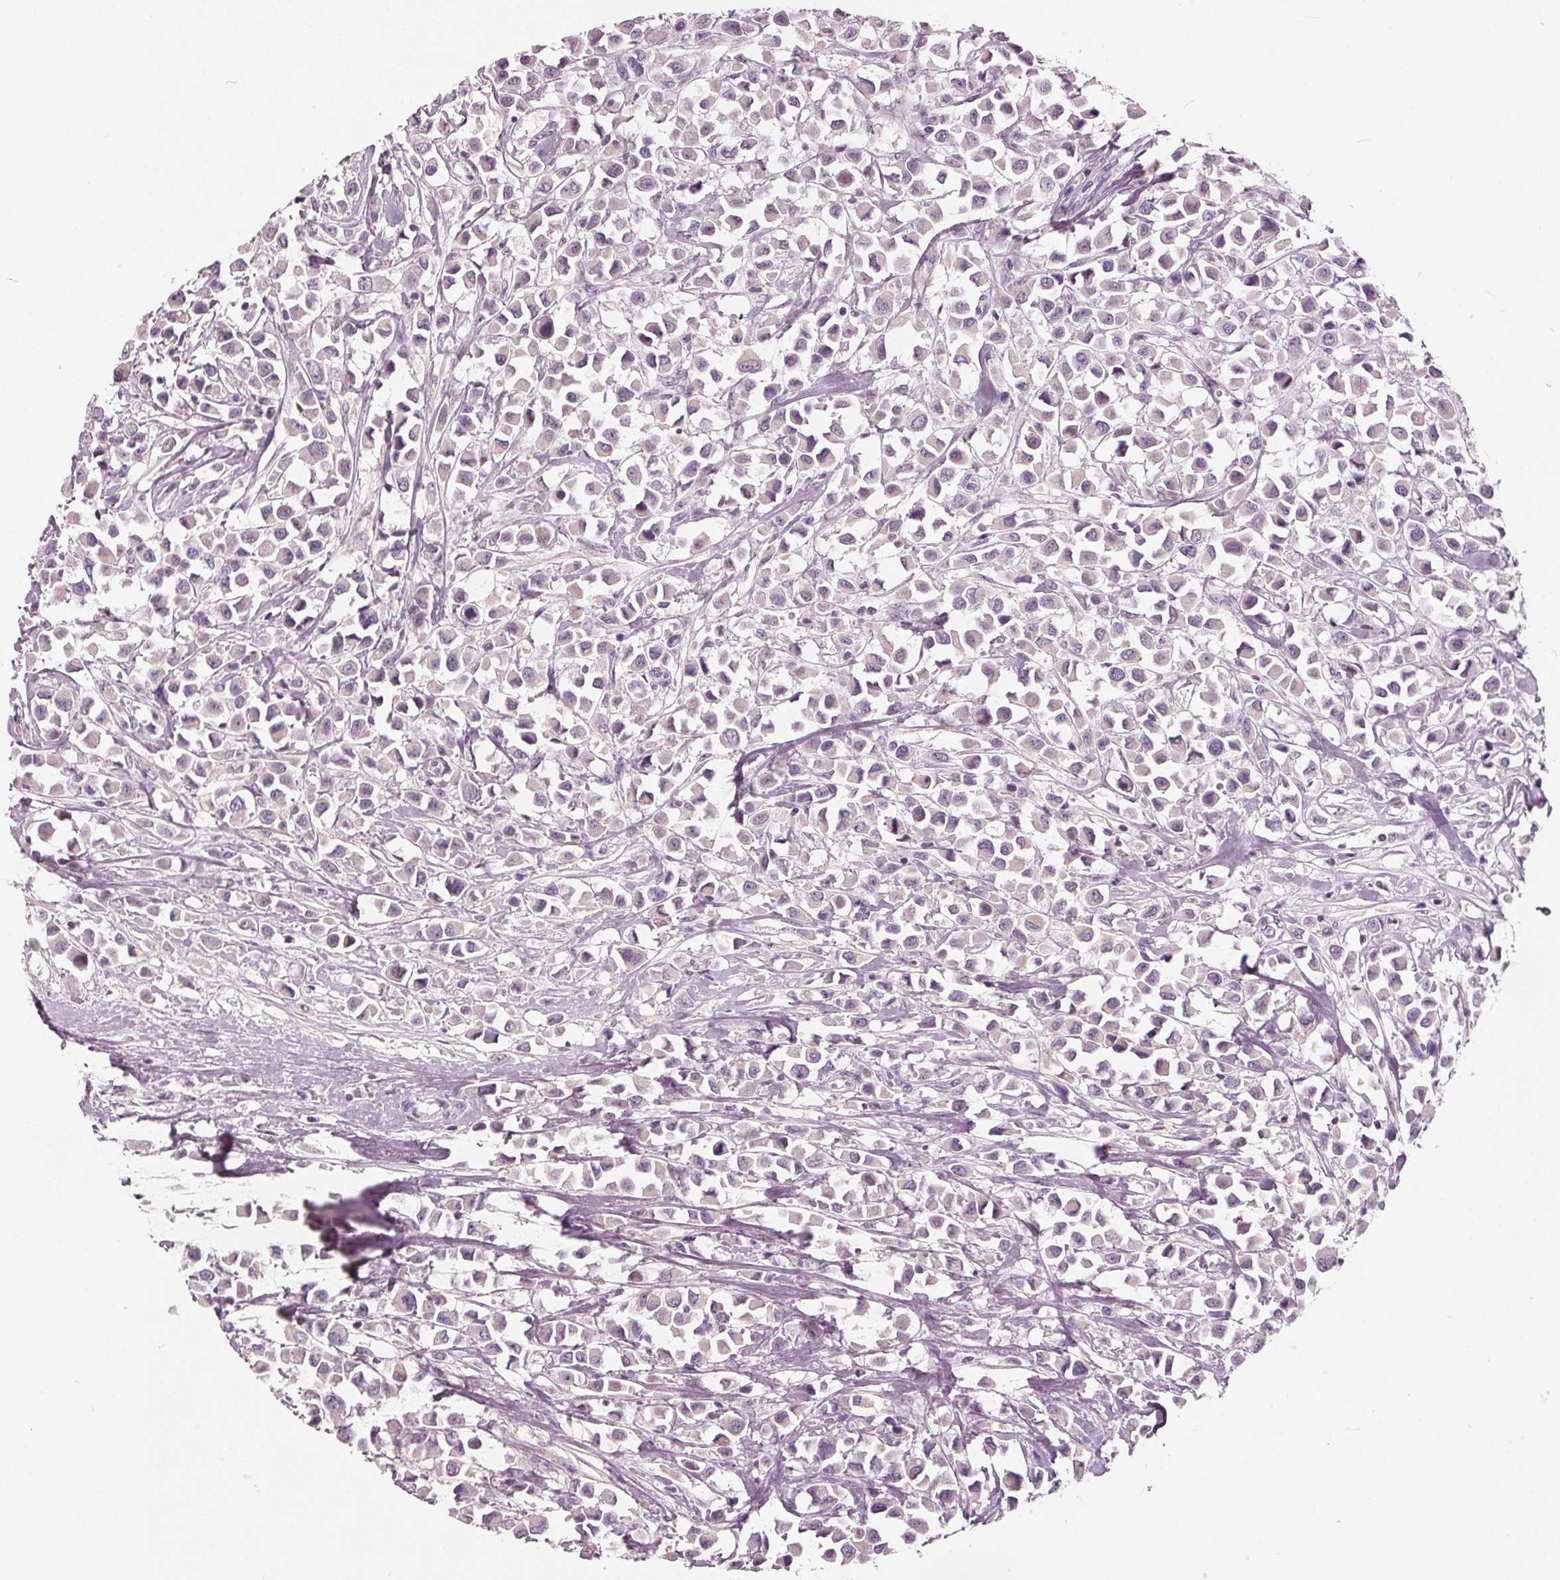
{"staining": {"intensity": "negative", "quantity": "none", "location": "none"}, "tissue": "breast cancer", "cell_type": "Tumor cells", "image_type": "cancer", "snomed": [{"axis": "morphology", "description": "Duct carcinoma"}, {"axis": "topography", "description": "Breast"}], "caption": "Image shows no significant protein expression in tumor cells of breast cancer (infiltrating ductal carcinoma).", "gene": "TKFC", "patient": {"sex": "female", "age": 61}}